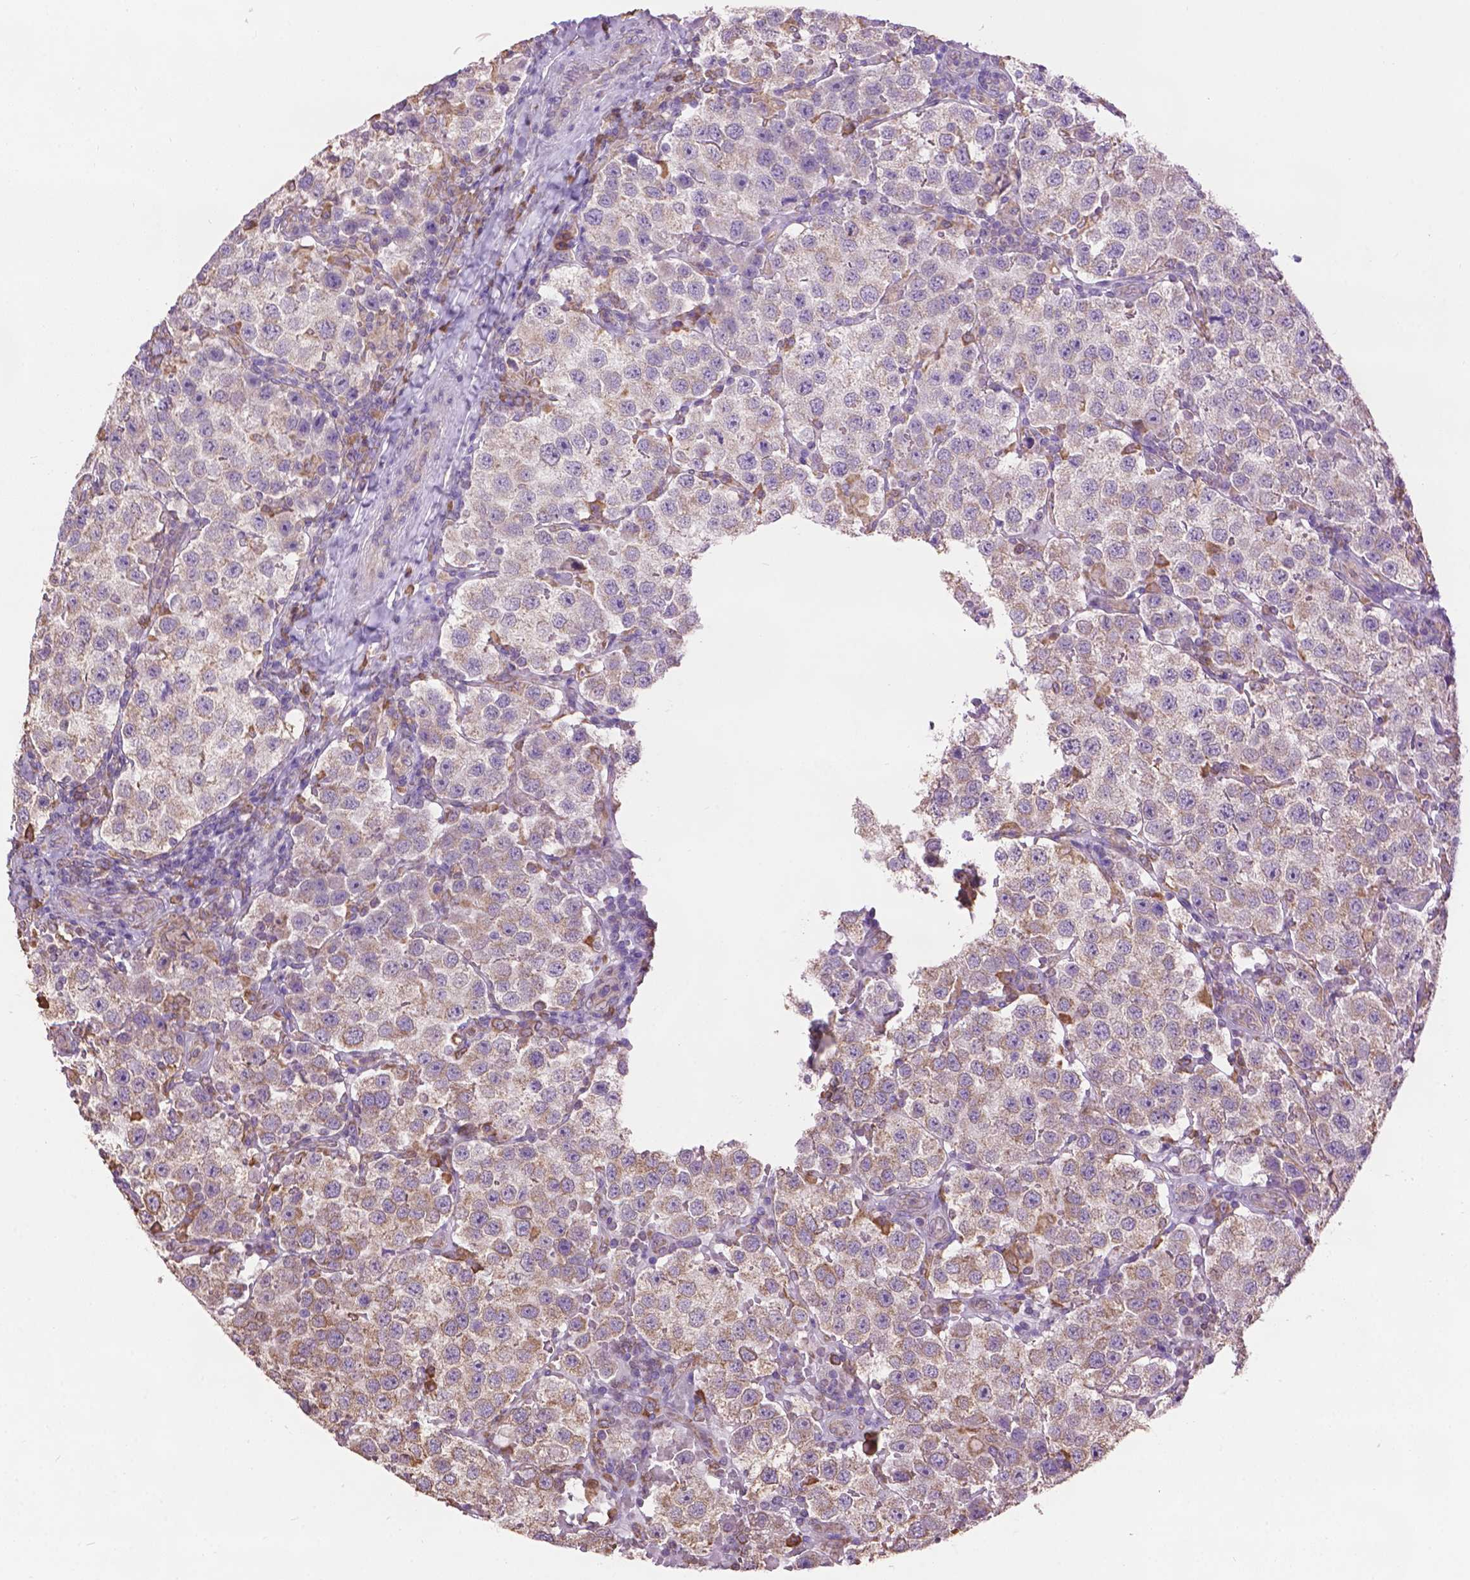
{"staining": {"intensity": "weak", "quantity": "<25%", "location": "cytoplasmic/membranous"}, "tissue": "testis cancer", "cell_type": "Tumor cells", "image_type": "cancer", "snomed": [{"axis": "morphology", "description": "Seminoma, NOS"}, {"axis": "topography", "description": "Testis"}], "caption": "An immunohistochemistry (IHC) photomicrograph of testis cancer is shown. There is no staining in tumor cells of testis cancer.", "gene": "PPP2R5E", "patient": {"sex": "male", "age": 37}}